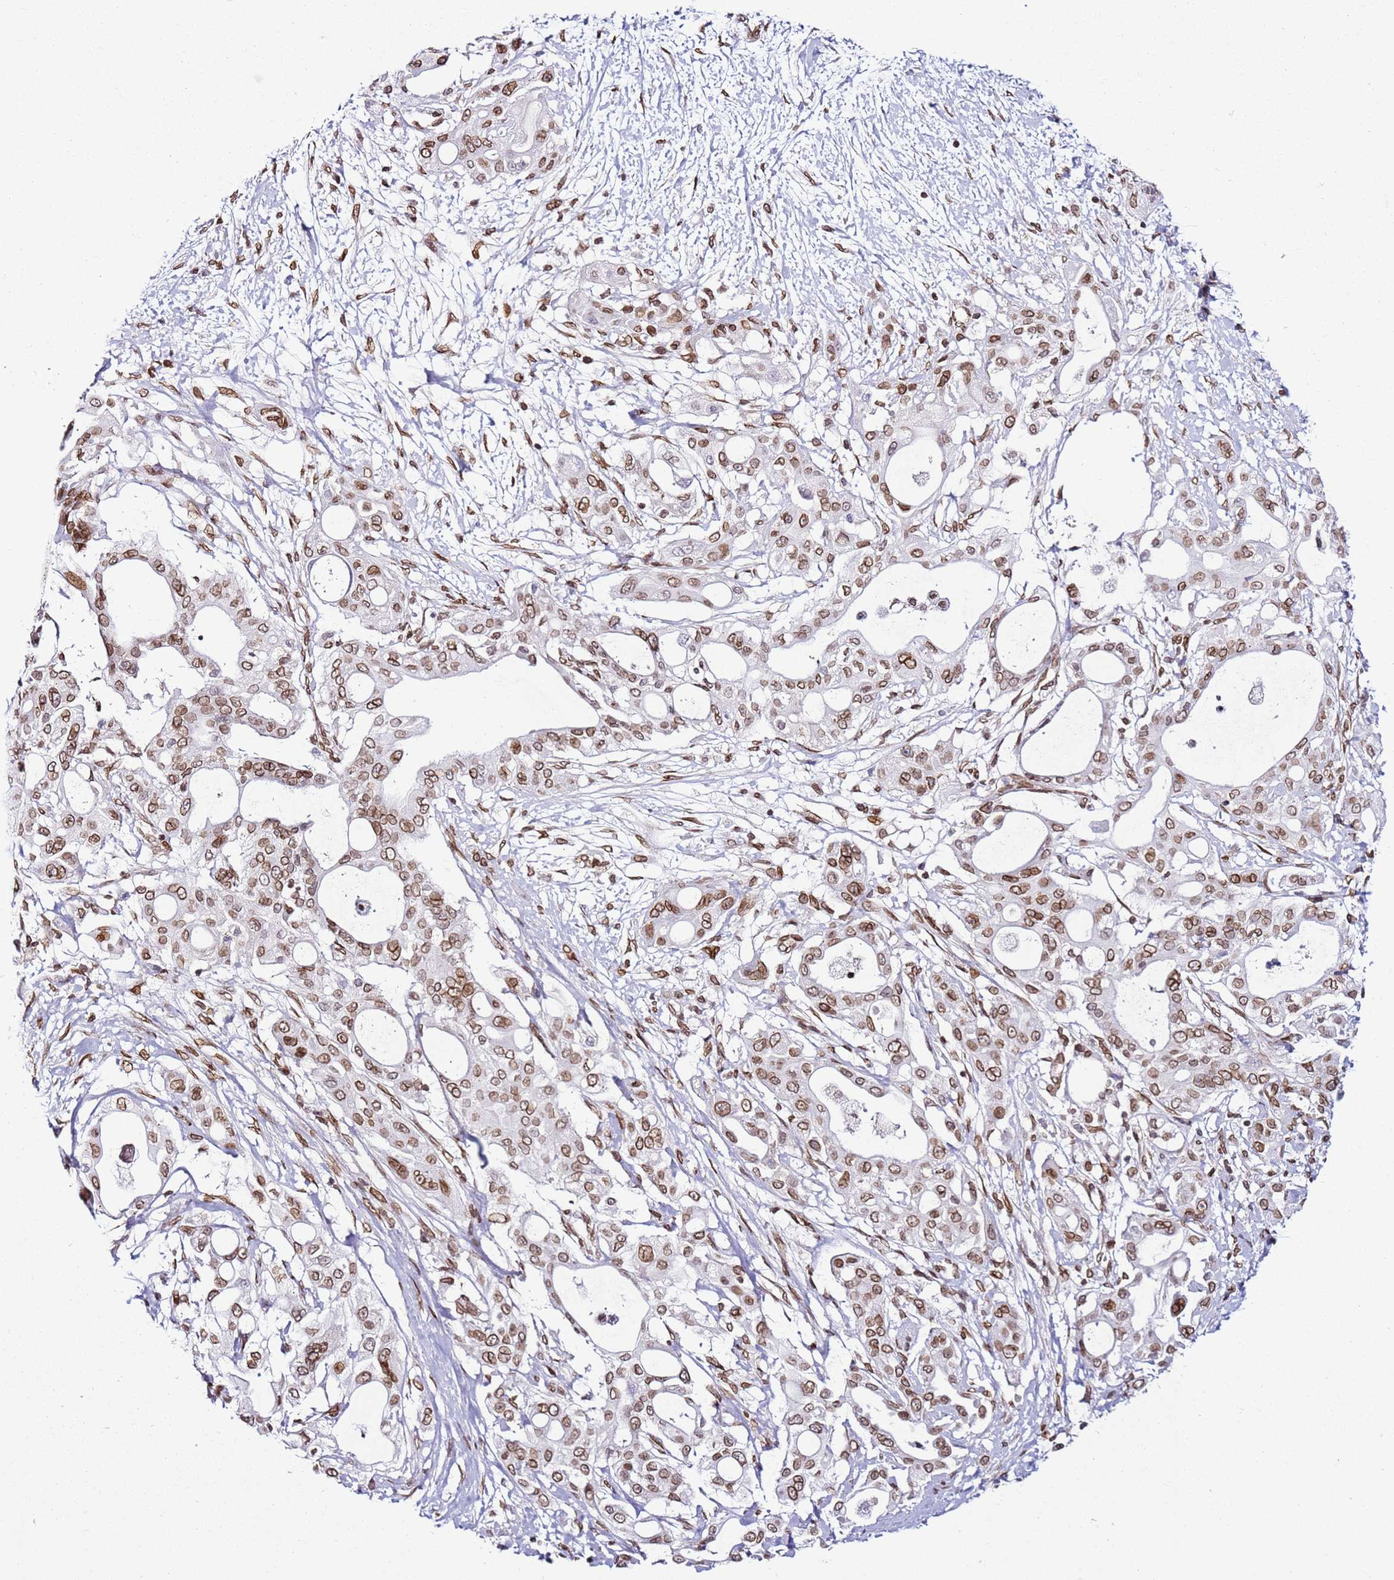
{"staining": {"intensity": "moderate", "quantity": ">75%", "location": "cytoplasmic/membranous,nuclear"}, "tissue": "pancreatic cancer", "cell_type": "Tumor cells", "image_type": "cancer", "snomed": [{"axis": "morphology", "description": "Adenocarcinoma, NOS"}, {"axis": "topography", "description": "Pancreas"}], "caption": "Pancreatic cancer stained with a protein marker shows moderate staining in tumor cells.", "gene": "POU6F1", "patient": {"sex": "male", "age": 68}}